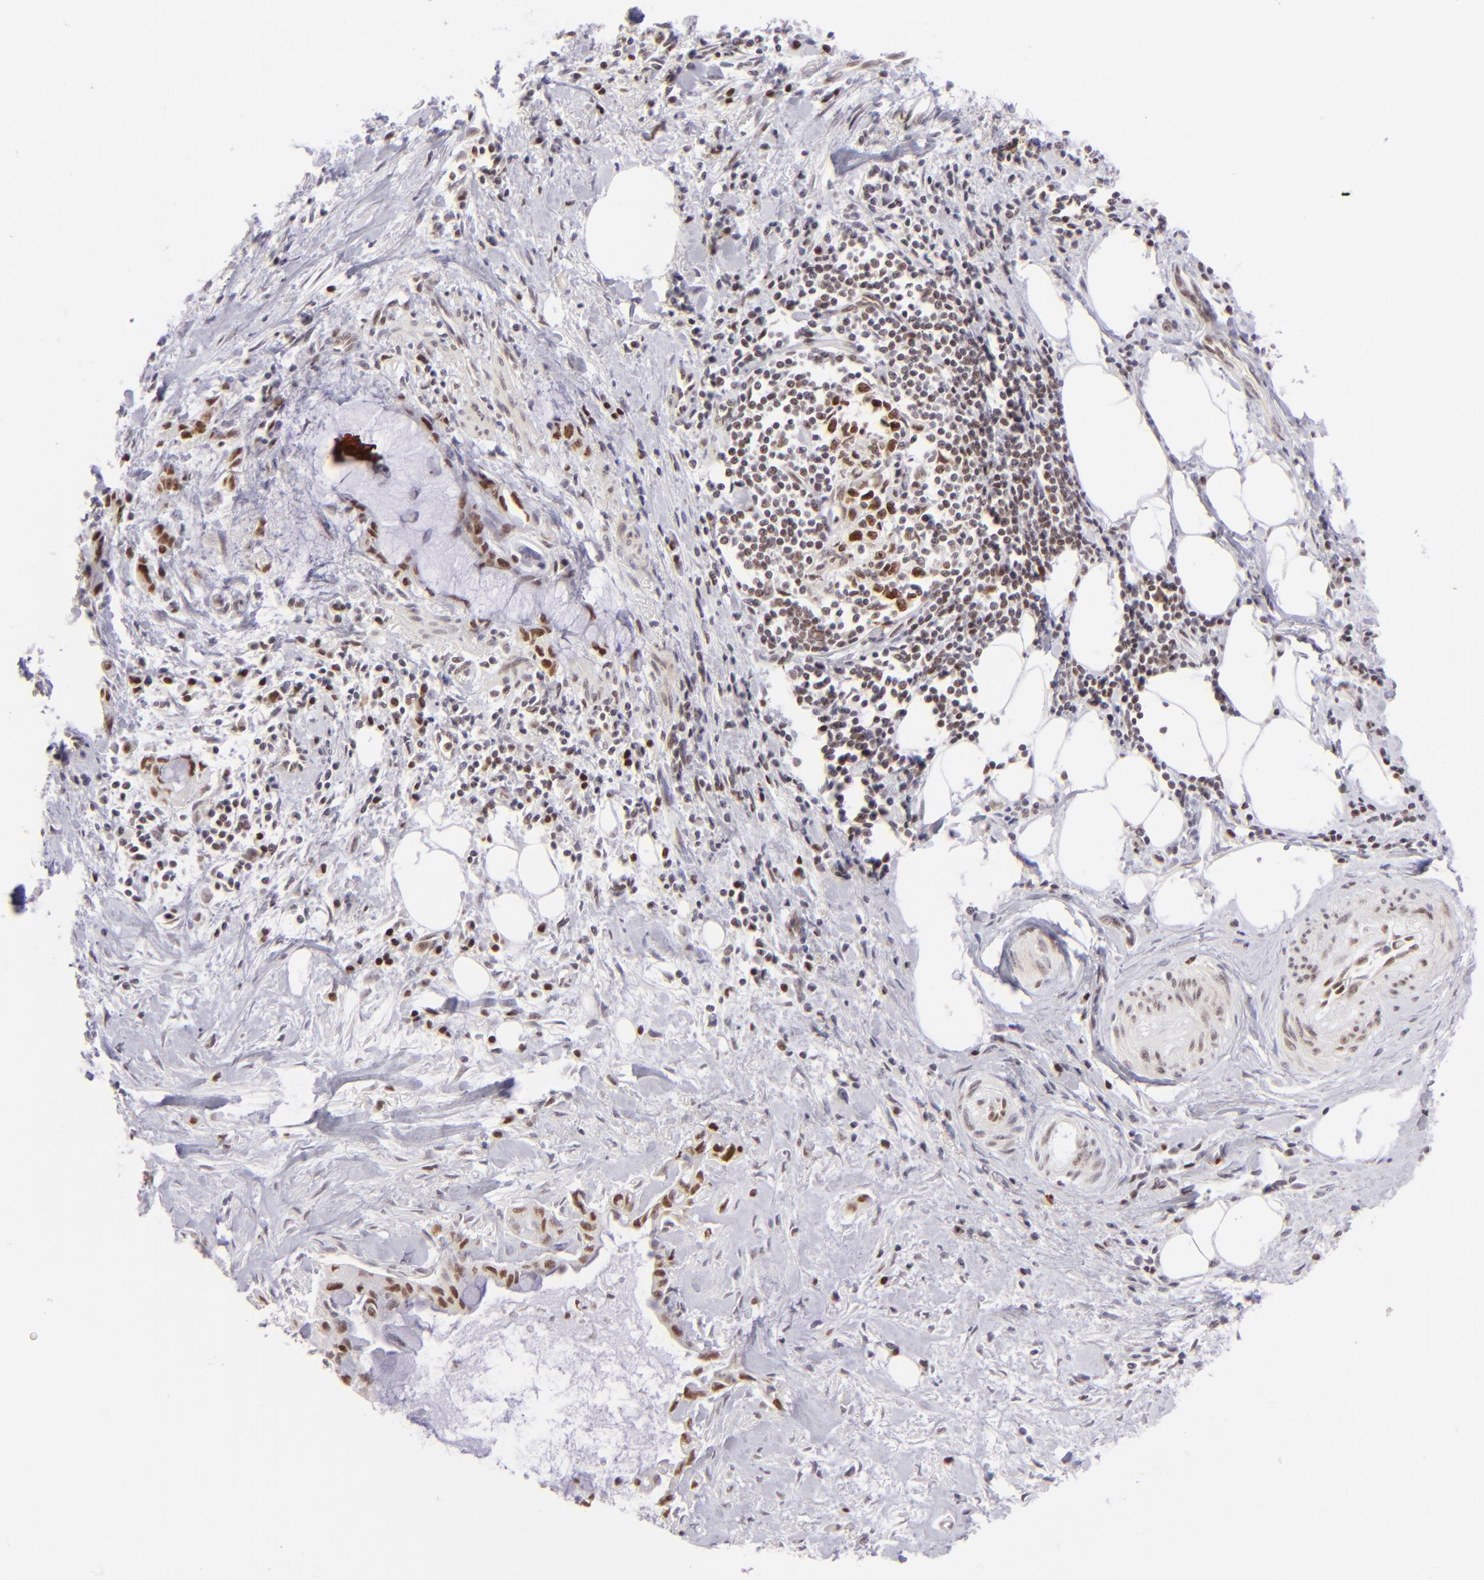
{"staining": {"intensity": "moderate", "quantity": "25%-75%", "location": "nuclear"}, "tissue": "pancreatic cancer", "cell_type": "Tumor cells", "image_type": "cancer", "snomed": [{"axis": "morphology", "description": "Adenocarcinoma, NOS"}, {"axis": "topography", "description": "Pancreas"}], "caption": "Tumor cells demonstrate moderate nuclear staining in about 25%-75% of cells in pancreatic cancer.", "gene": "POU2F1", "patient": {"sex": "male", "age": 59}}